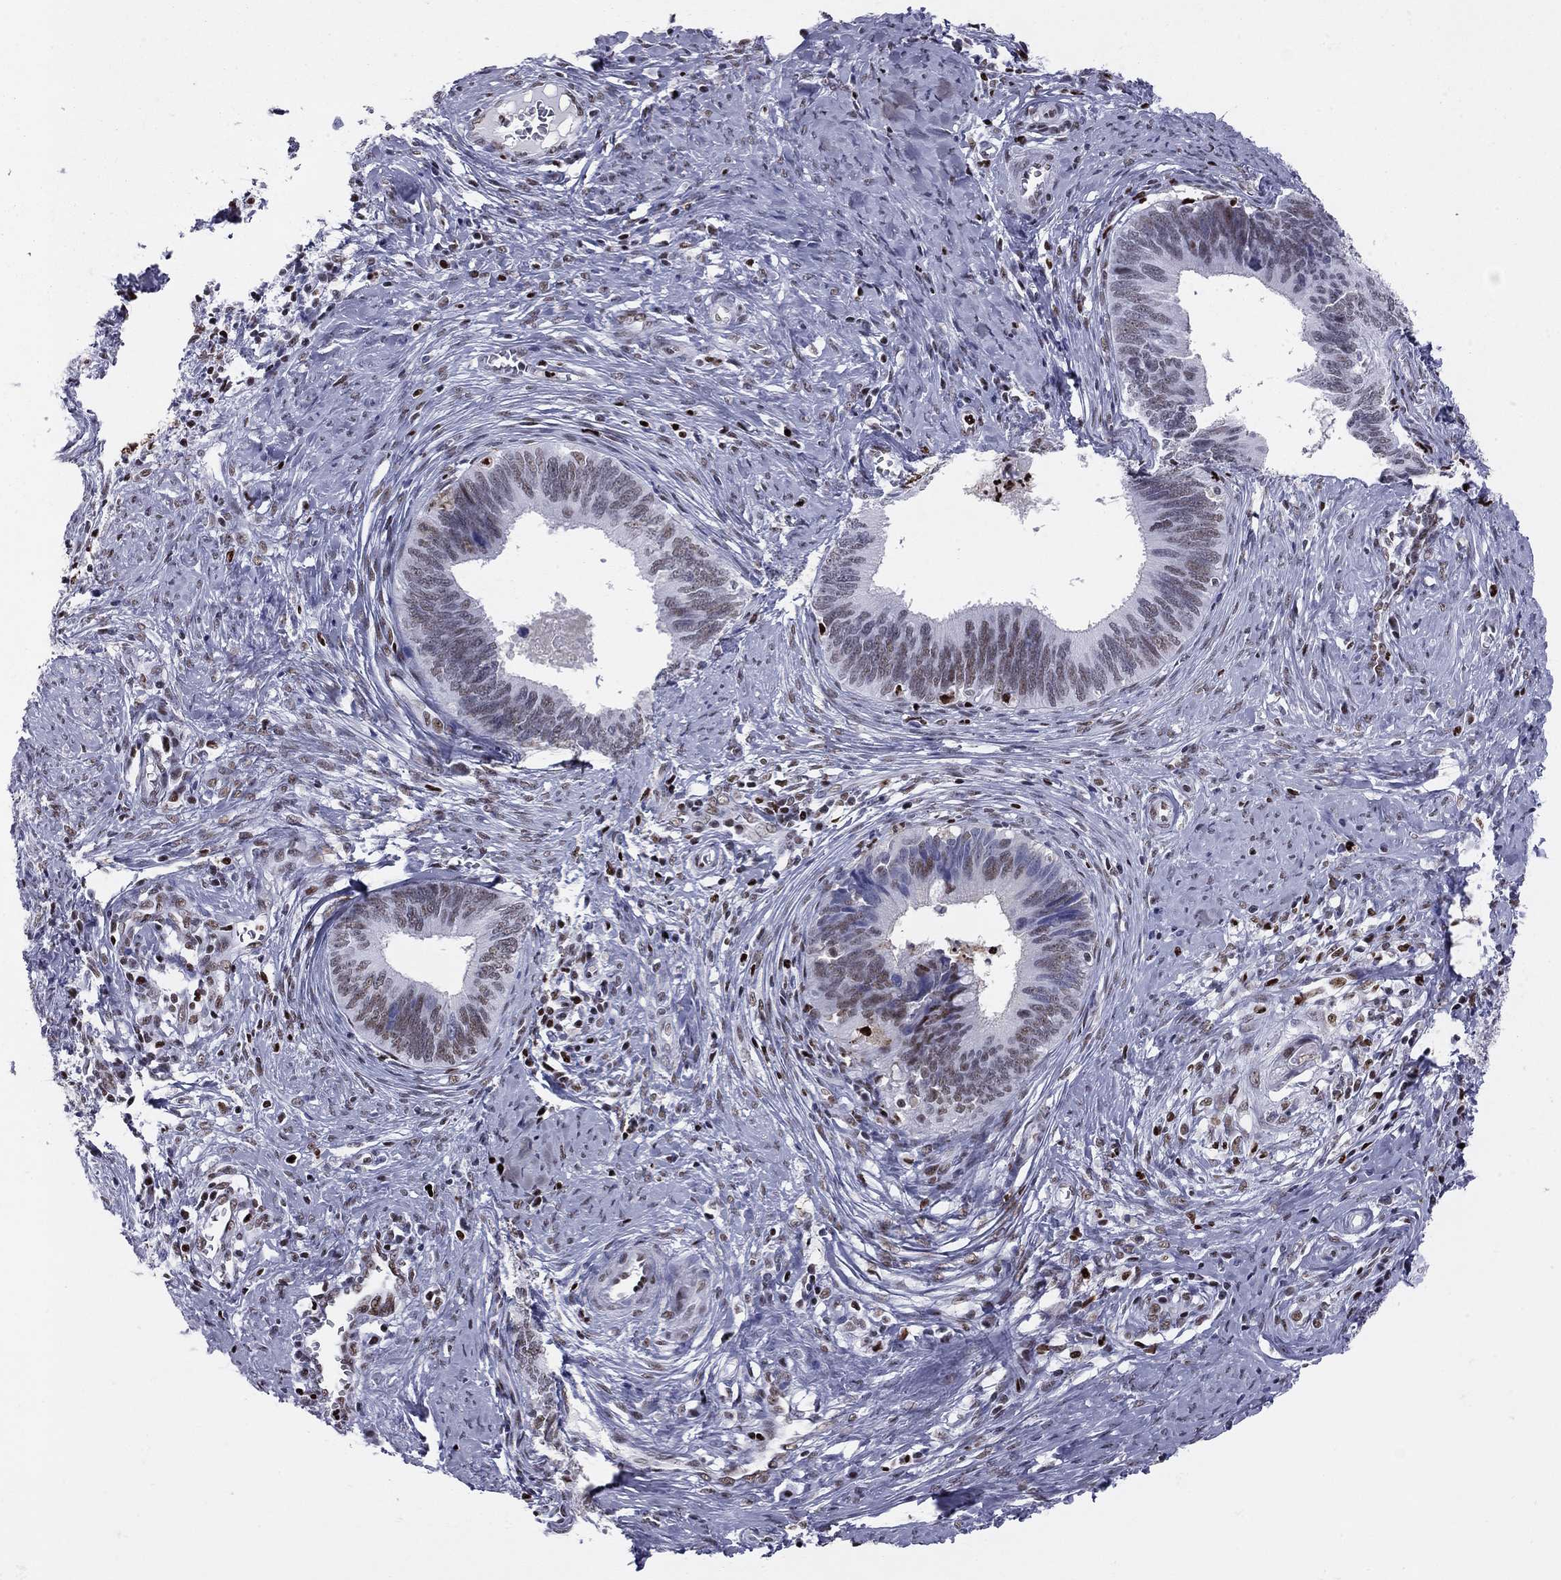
{"staining": {"intensity": "moderate", "quantity": "<25%", "location": "nuclear"}, "tissue": "cervical cancer", "cell_type": "Tumor cells", "image_type": "cancer", "snomed": [{"axis": "morphology", "description": "Adenocarcinoma, NOS"}, {"axis": "topography", "description": "Cervix"}], "caption": "This photomicrograph demonstrates cervical cancer stained with immunohistochemistry (IHC) to label a protein in brown. The nuclear of tumor cells show moderate positivity for the protein. Nuclei are counter-stained blue.", "gene": "PCGF3", "patient": {"sex": "female", "age": 42}}